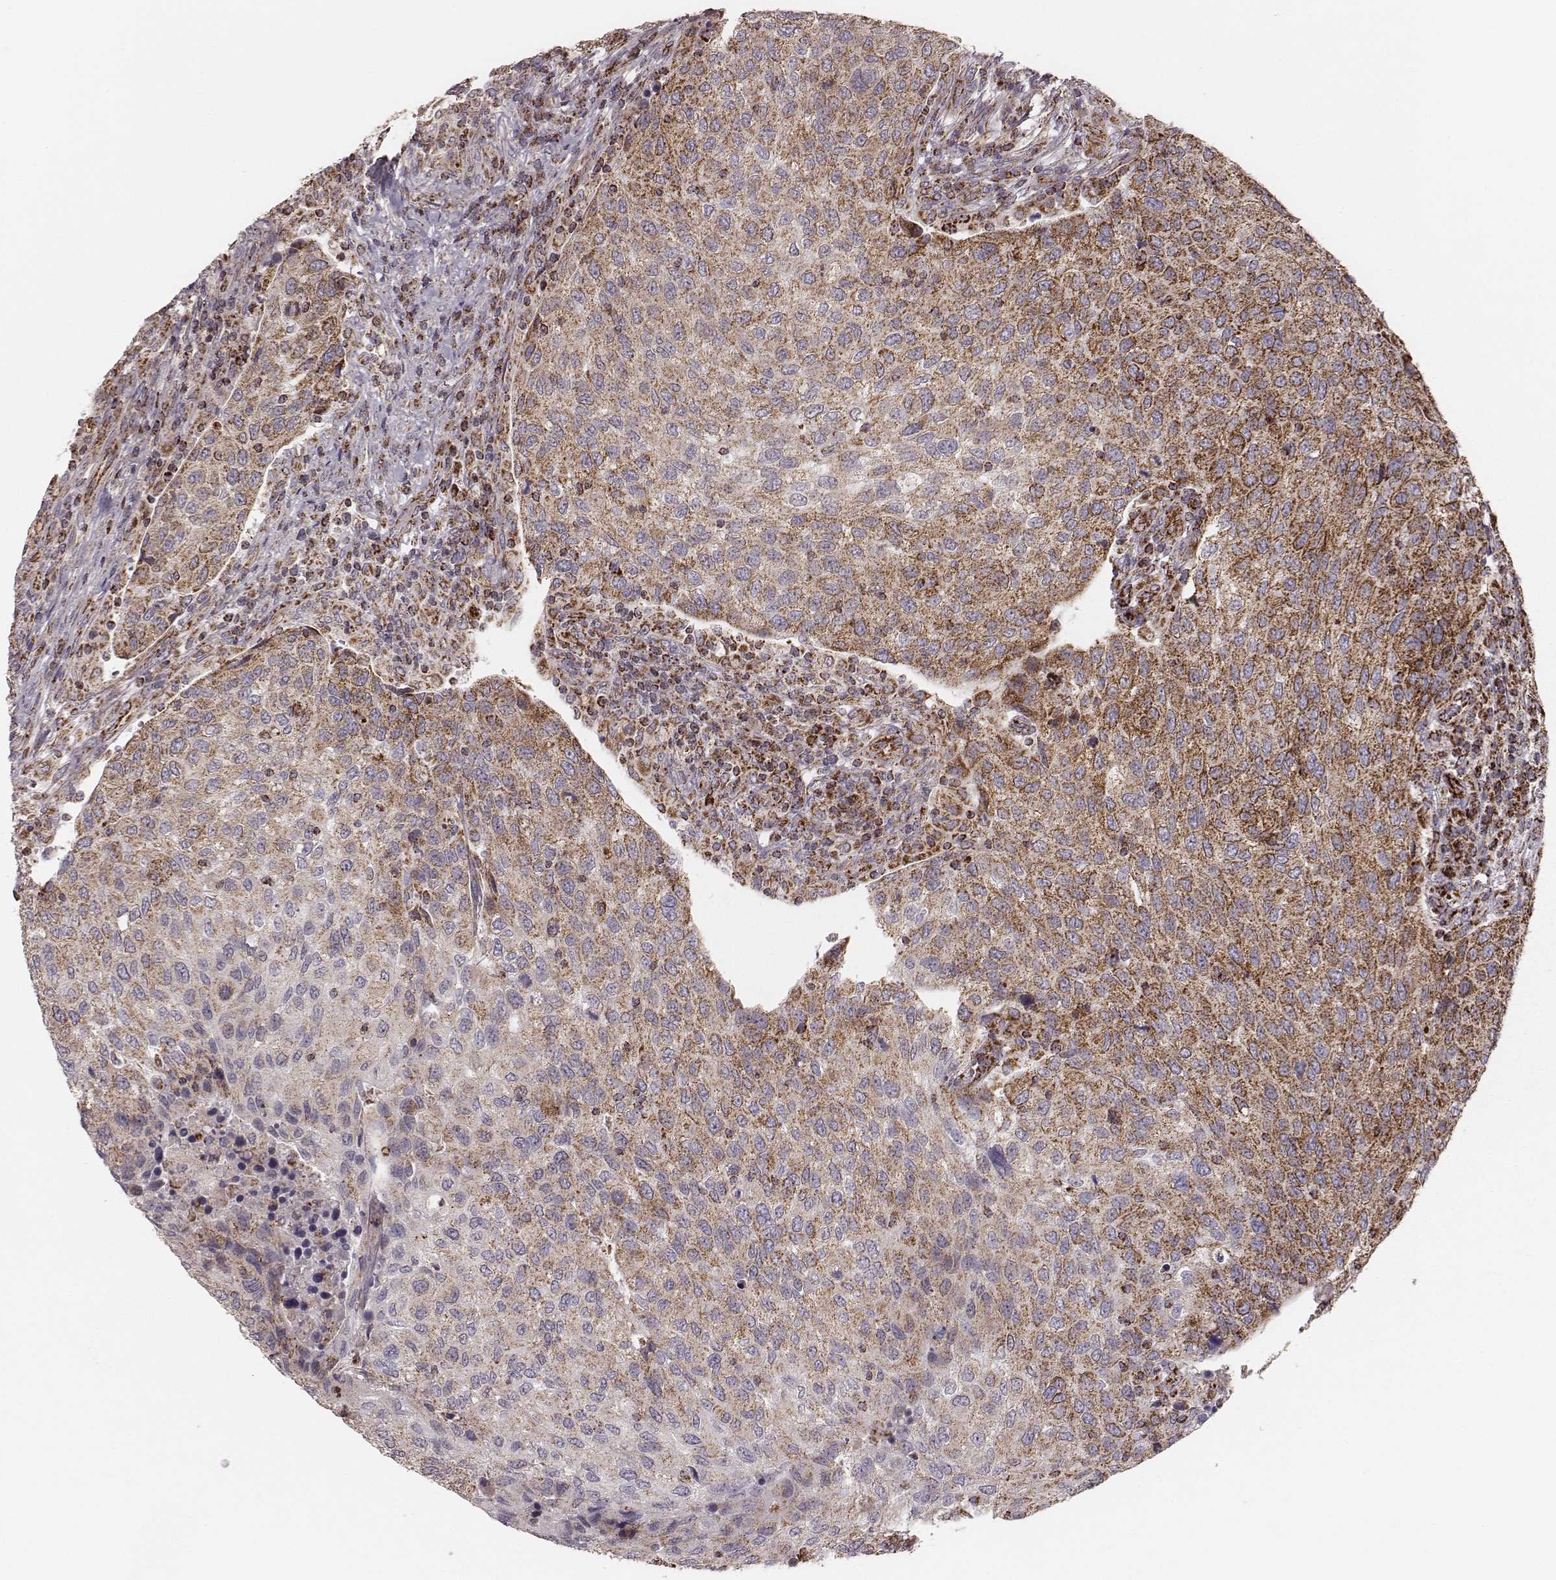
{"staining": {"intensity": "moderate", "quantity": ">75%", "location": "cytoplasmic/membranous"}, "tissue": "urothelial cancer", "cell_type": "Tumor cells", "image_type": "cancer", "snomed": [{"axis": "morphology", "description": "Urothelial carcinoma, High grade"}, {"axis": "topography", "description": "Urinary bladder"}], "caption": "Immunohistochemical staining of human urothelial carcinoma (high-grade) displays medium levels of moderate cytoplasmic/membranous protein staining in approximately >75% of tumor cells.", "gene": "TUFM", "patient": {"sex": "female", "age": 78}}